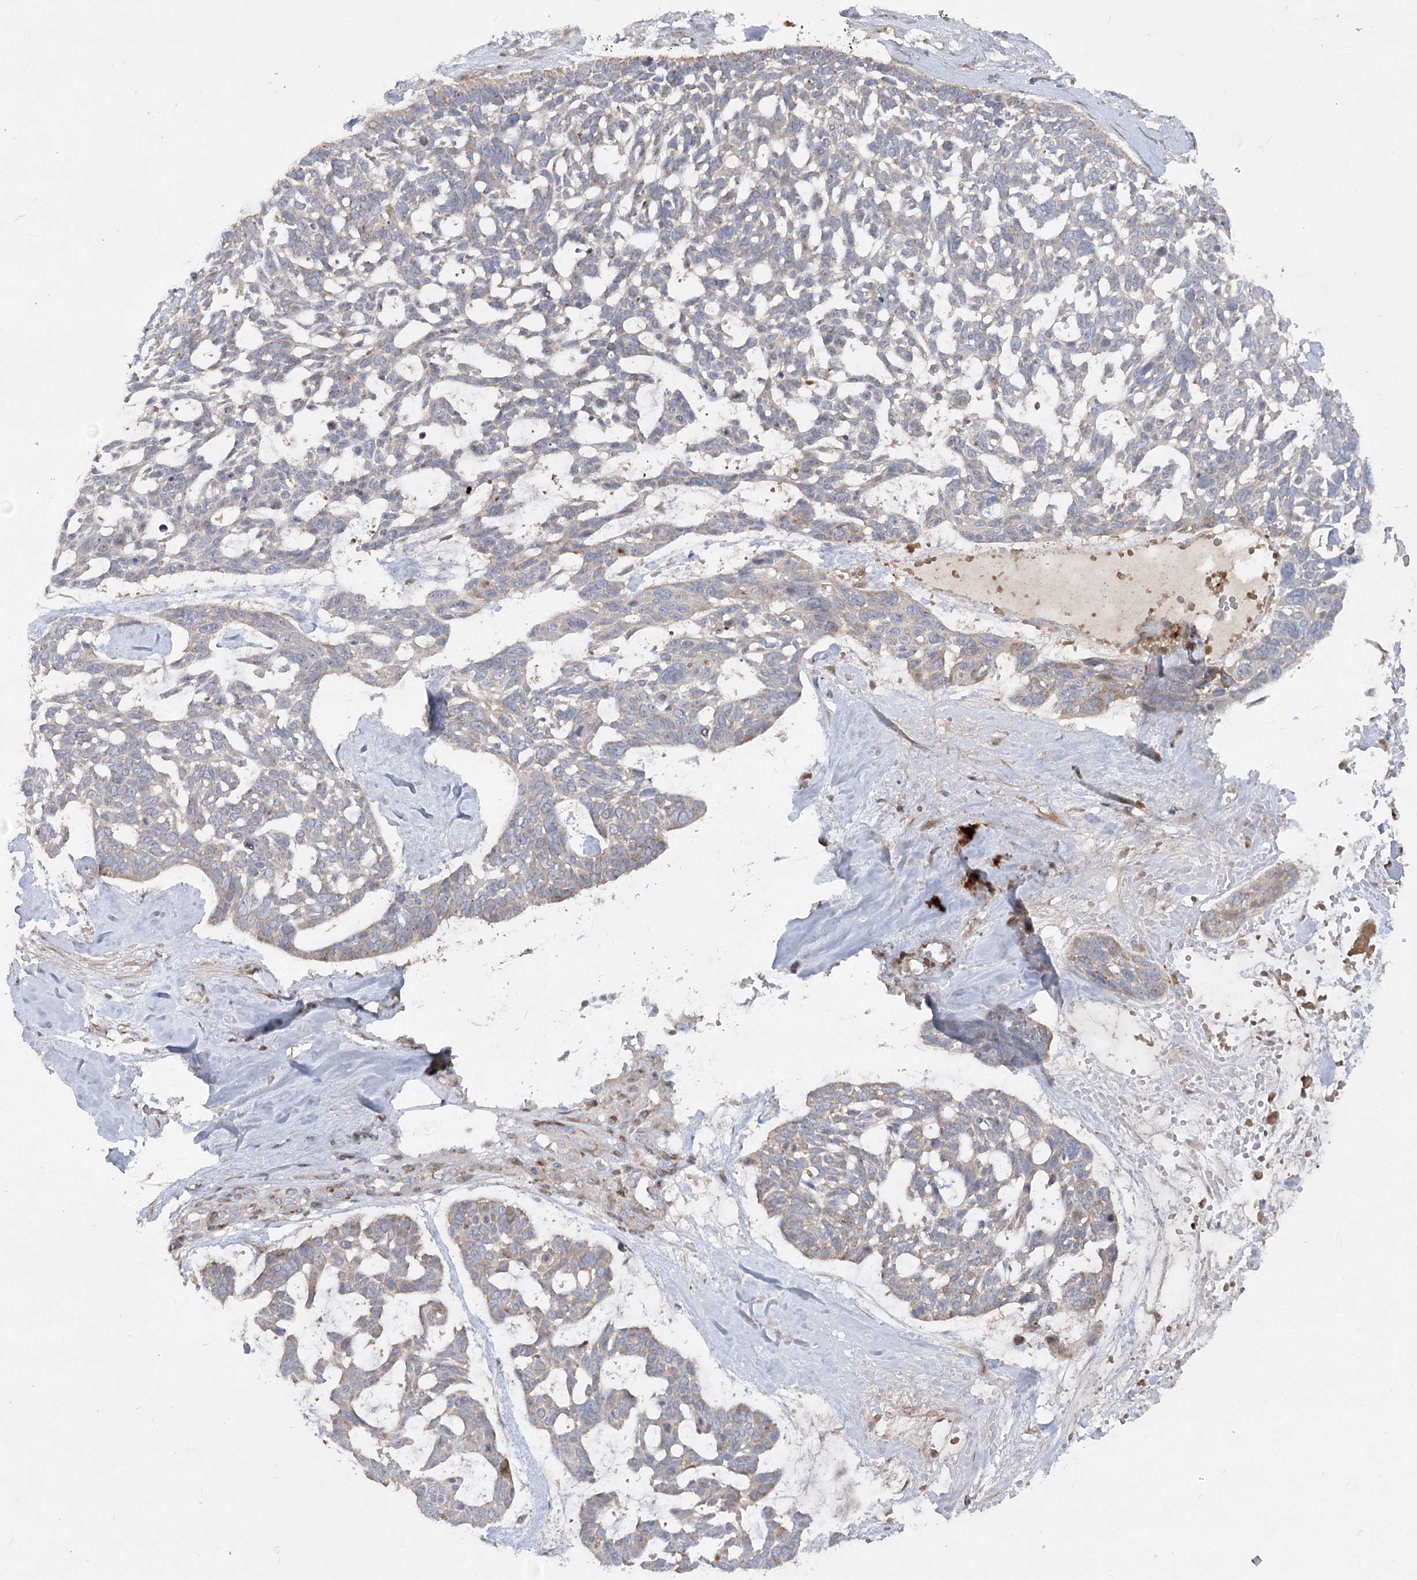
{"staining": {"intensity": "weak", "quantity": "<25%", "location": "cytoplasmic/membranous"}, "tissue": "skin cancer", "cell_type": "Tumor cells", "image_type": "cancer", "snomed": [{"axis": "morphology", "description": "Basal cell carcinoma"}, {"axis": "topography", "description": "Skin"}], "caption": "High power microscopy image of an immunohistochemistry (IHC) micrograph of skin cancer, revealing no significant expression in tumor cells.", "gene": "FGF19", "patient": {"sex": "male", "age": 88}}